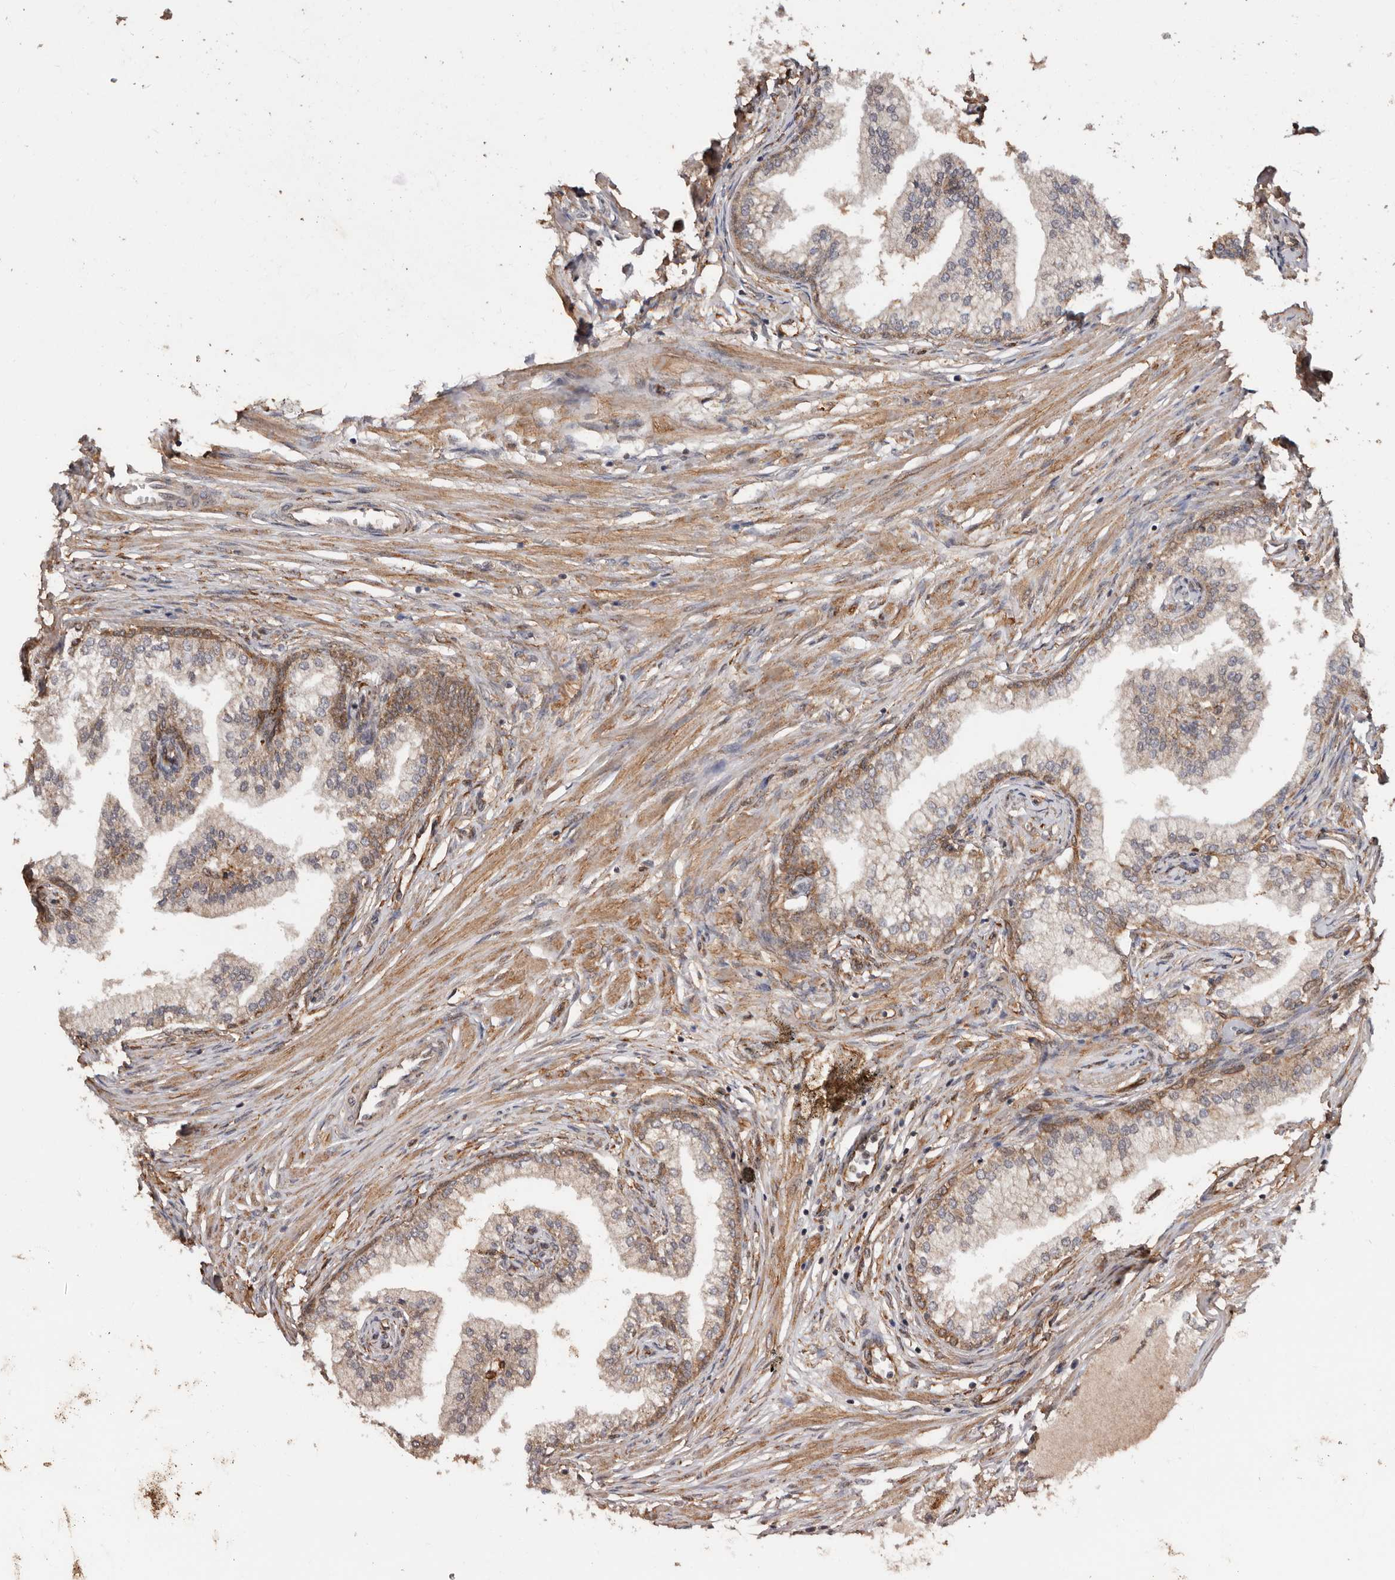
{"staining": {"intensity": "moderate", "quantity": ">75%", "location": "cytoplasmic/membranous"}, "tissue": "prostate", "cell_type": "Glandular cells", "image_type": "normal", "snomed": [{"axis": "morphology", "description": "Normal tissue, NOS"}, {"axis": "morphology", "description": "Urothelial carcinoma, Low grade"}, {"axis": "topography", "description": "Urinary bladder"}, {"axis": "topography", "description": "Prostate"}], "caption": "This is a micrograph of immunohistochemistry staining of benign prostate, which shows moderate positivity in the cytoplasmic/membranous of glandular cells.", "gene": "RSPO2", "patient": {"sex": "male", "age": 60}}